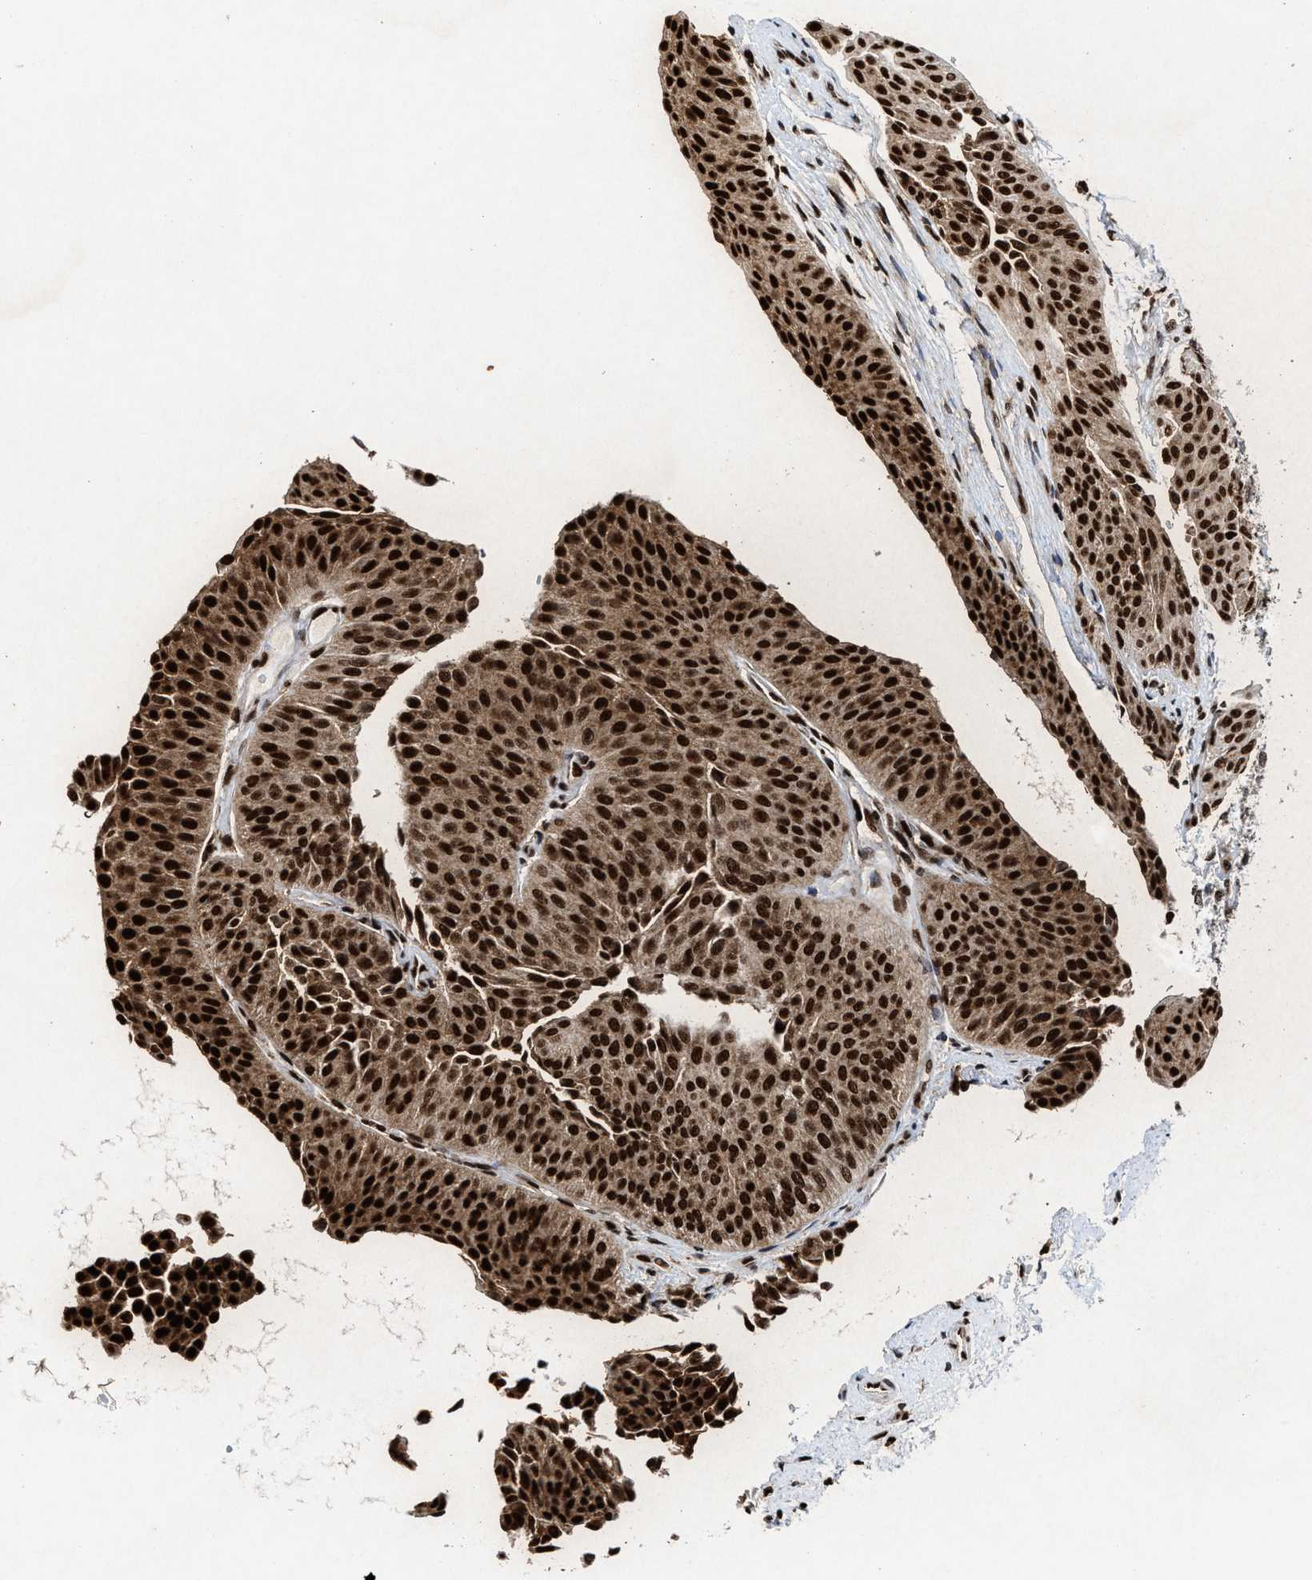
{"staining": {"intensity": "strong", "quantity": ">75%", "location": "cytoplasmic/membranous,nuclear"}, "tissue": "urothelial cancer", "cell_type": "Tumor cells", "image_type": "cancer", "snomed": [{"axis": "morphology", "description": "Urothelial carcinoma, Low grade"}, {"axis": "topography", "description": "Urinary bladder"}], "caption": "Urothelial carcinoma (low-grade) stained with a brown dye shows strong cytoplasmic/membranous and nuclear positive positivity in about >75% of tumor cells.", "gene": "ALYREF", "patient": {"sex": "female", "age": 60}}